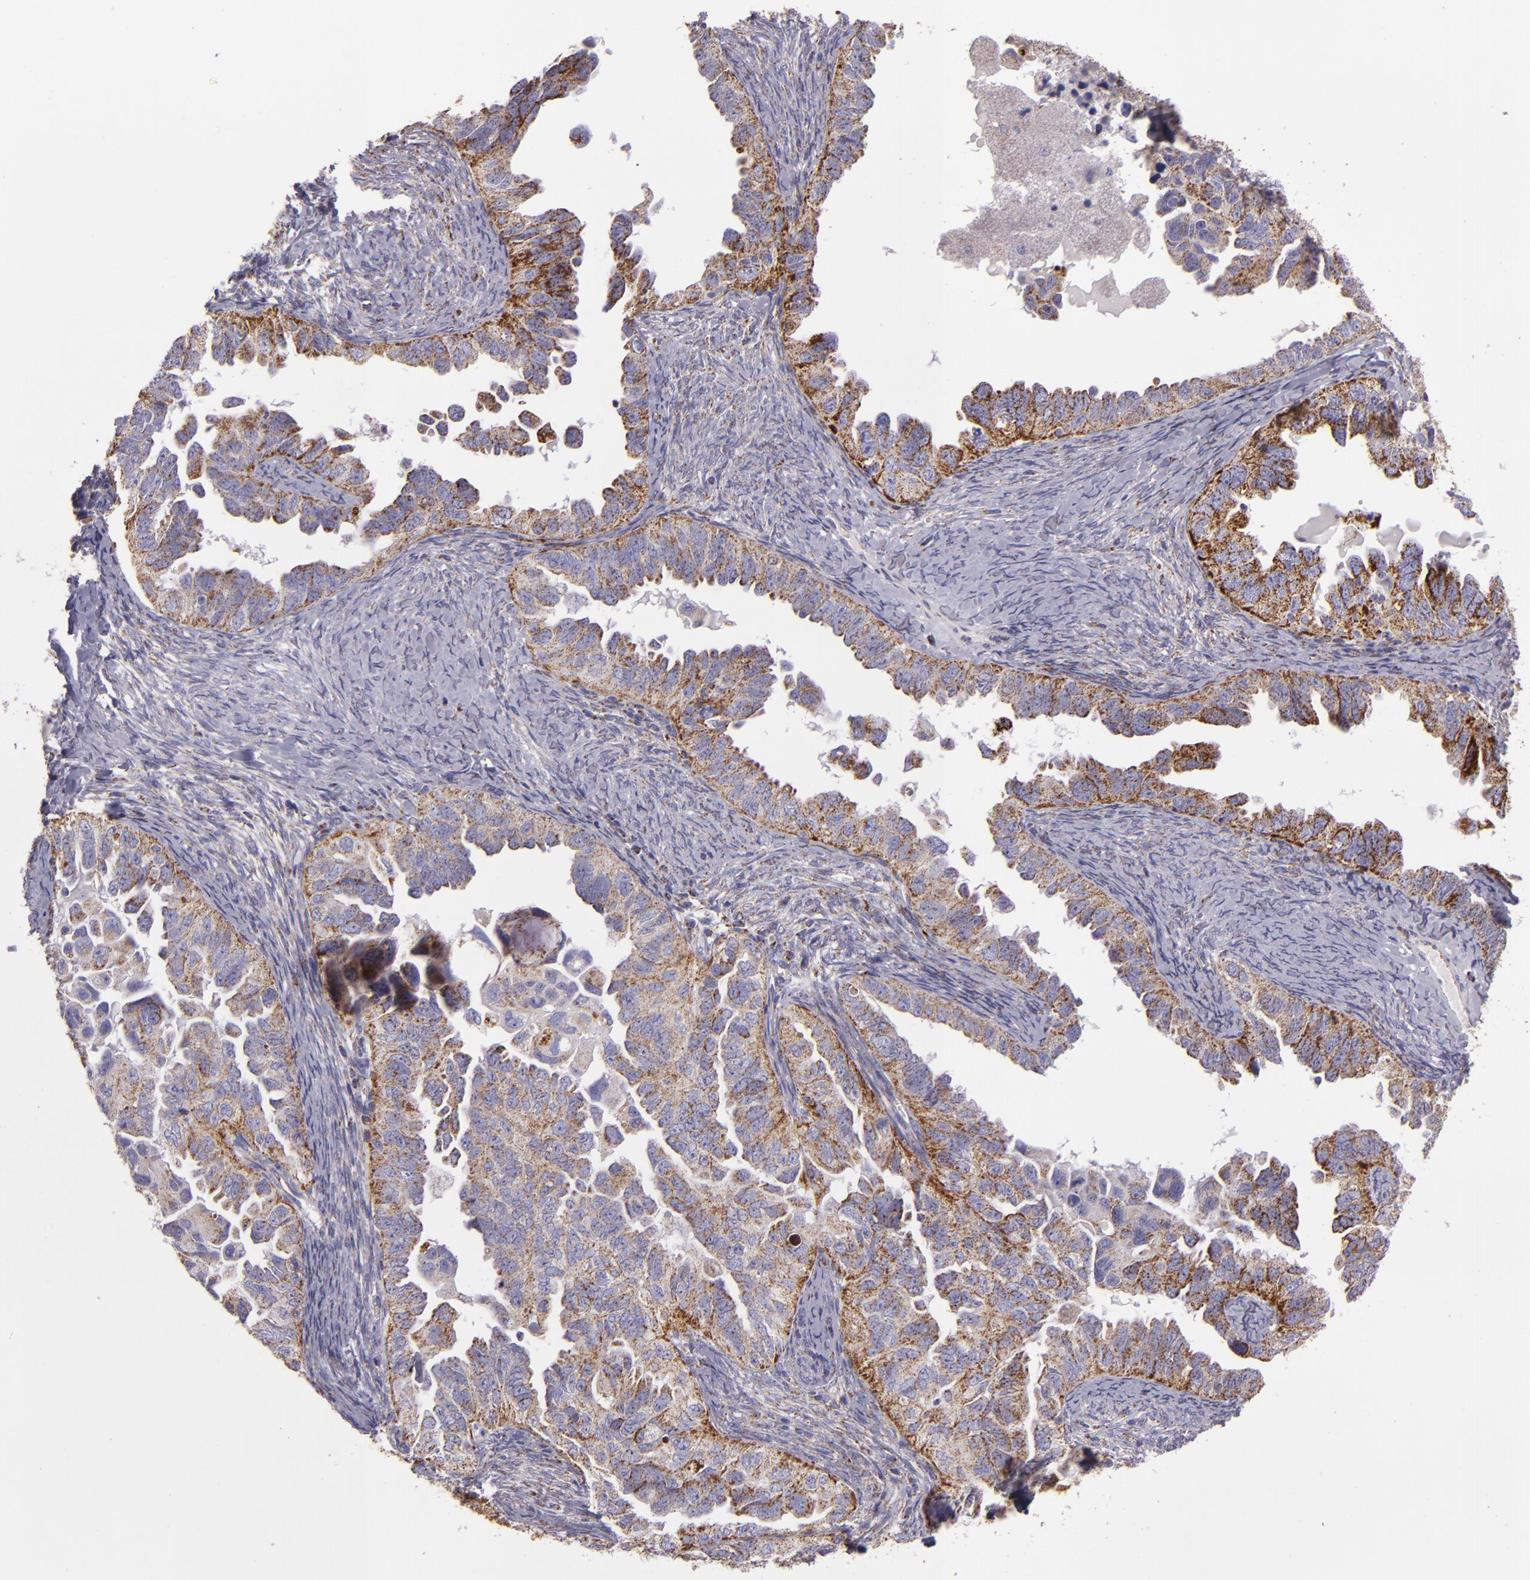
{"staining": {"intensity": "moderate", "quantity": ">75%", "location": "cytoplasmic/membranous"}, "tissue": "ovarian cancer", "cell_type": "Tumor cells", "image_type": "cancer", "snomed": [{"axis": "morphology", "description": "Cystadenocarcinoma, serous, NOS"}, {"axis": "topography", "description": "Ovary"}], "caption": "Tumor cells display medium levels of moderate cytoplasmic/membranous staining in approximately >75% of cells in human serous cystadenocarcinoma (ovarian).", "gene": "HSPD1", "patient": {"sex": "female", "age": 82}}